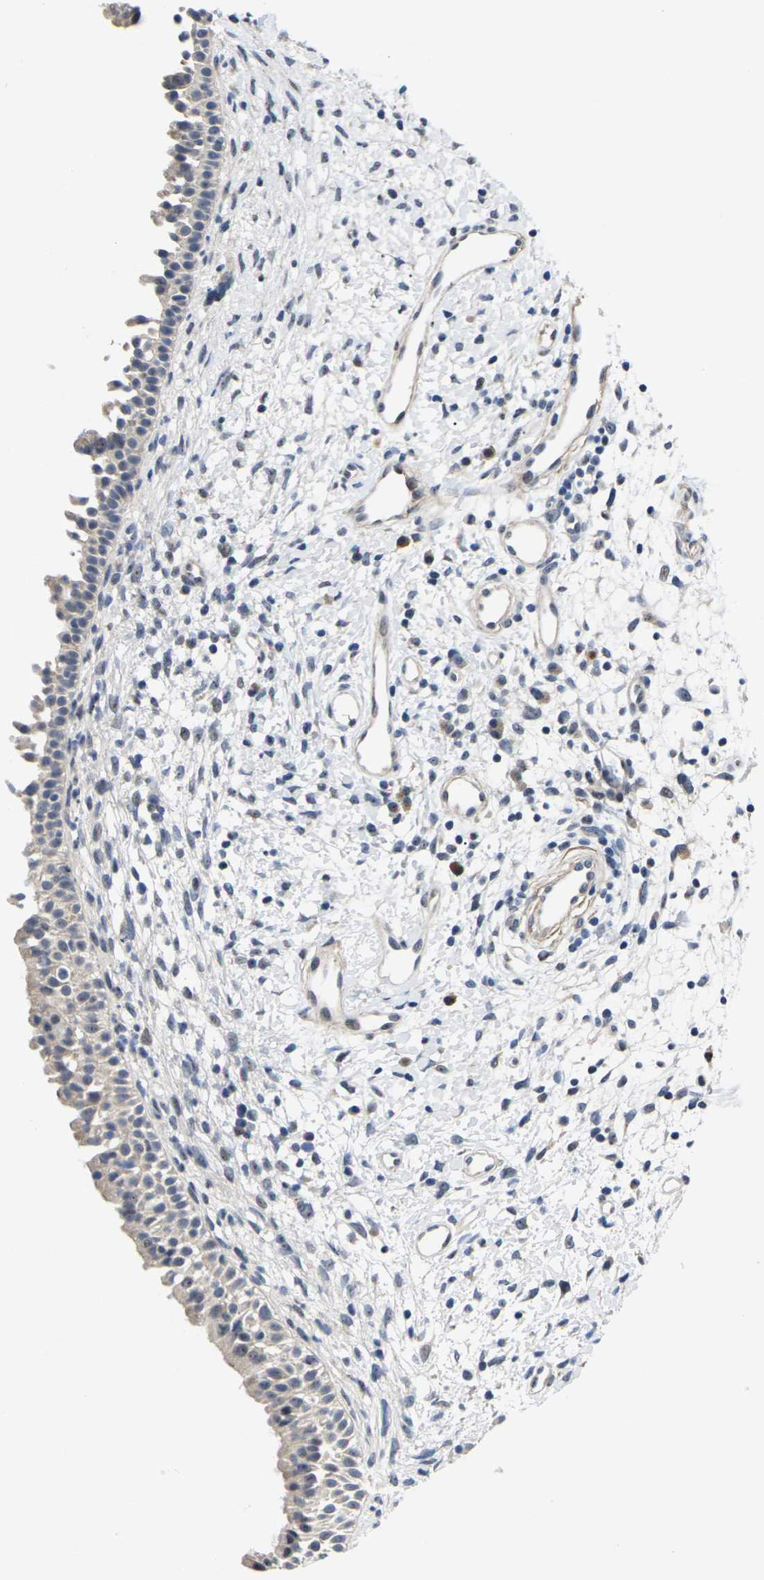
{"staining": {"intensity": "weak", "quantity": "25%-75%", "location": "cytoplasmic/membranous"}, "tissue": "nasopharynx", "cell_type": "Respiratory epithelial cells", "image_type": "normal", "snomed": [{"axis": "morphology", "description": "Normal tissue, NOS"}, {"axis": "topography", "description": "Nasopharynx"}], "caption": "Protein expression analysis of normal nasopharynx shows weak cytoplasmic/membranous expression in approximately 25%-75% of respiratory epithelial cells.", "gene": "ST6GAL2", "patient": {"sex": "male", "age": 22}}